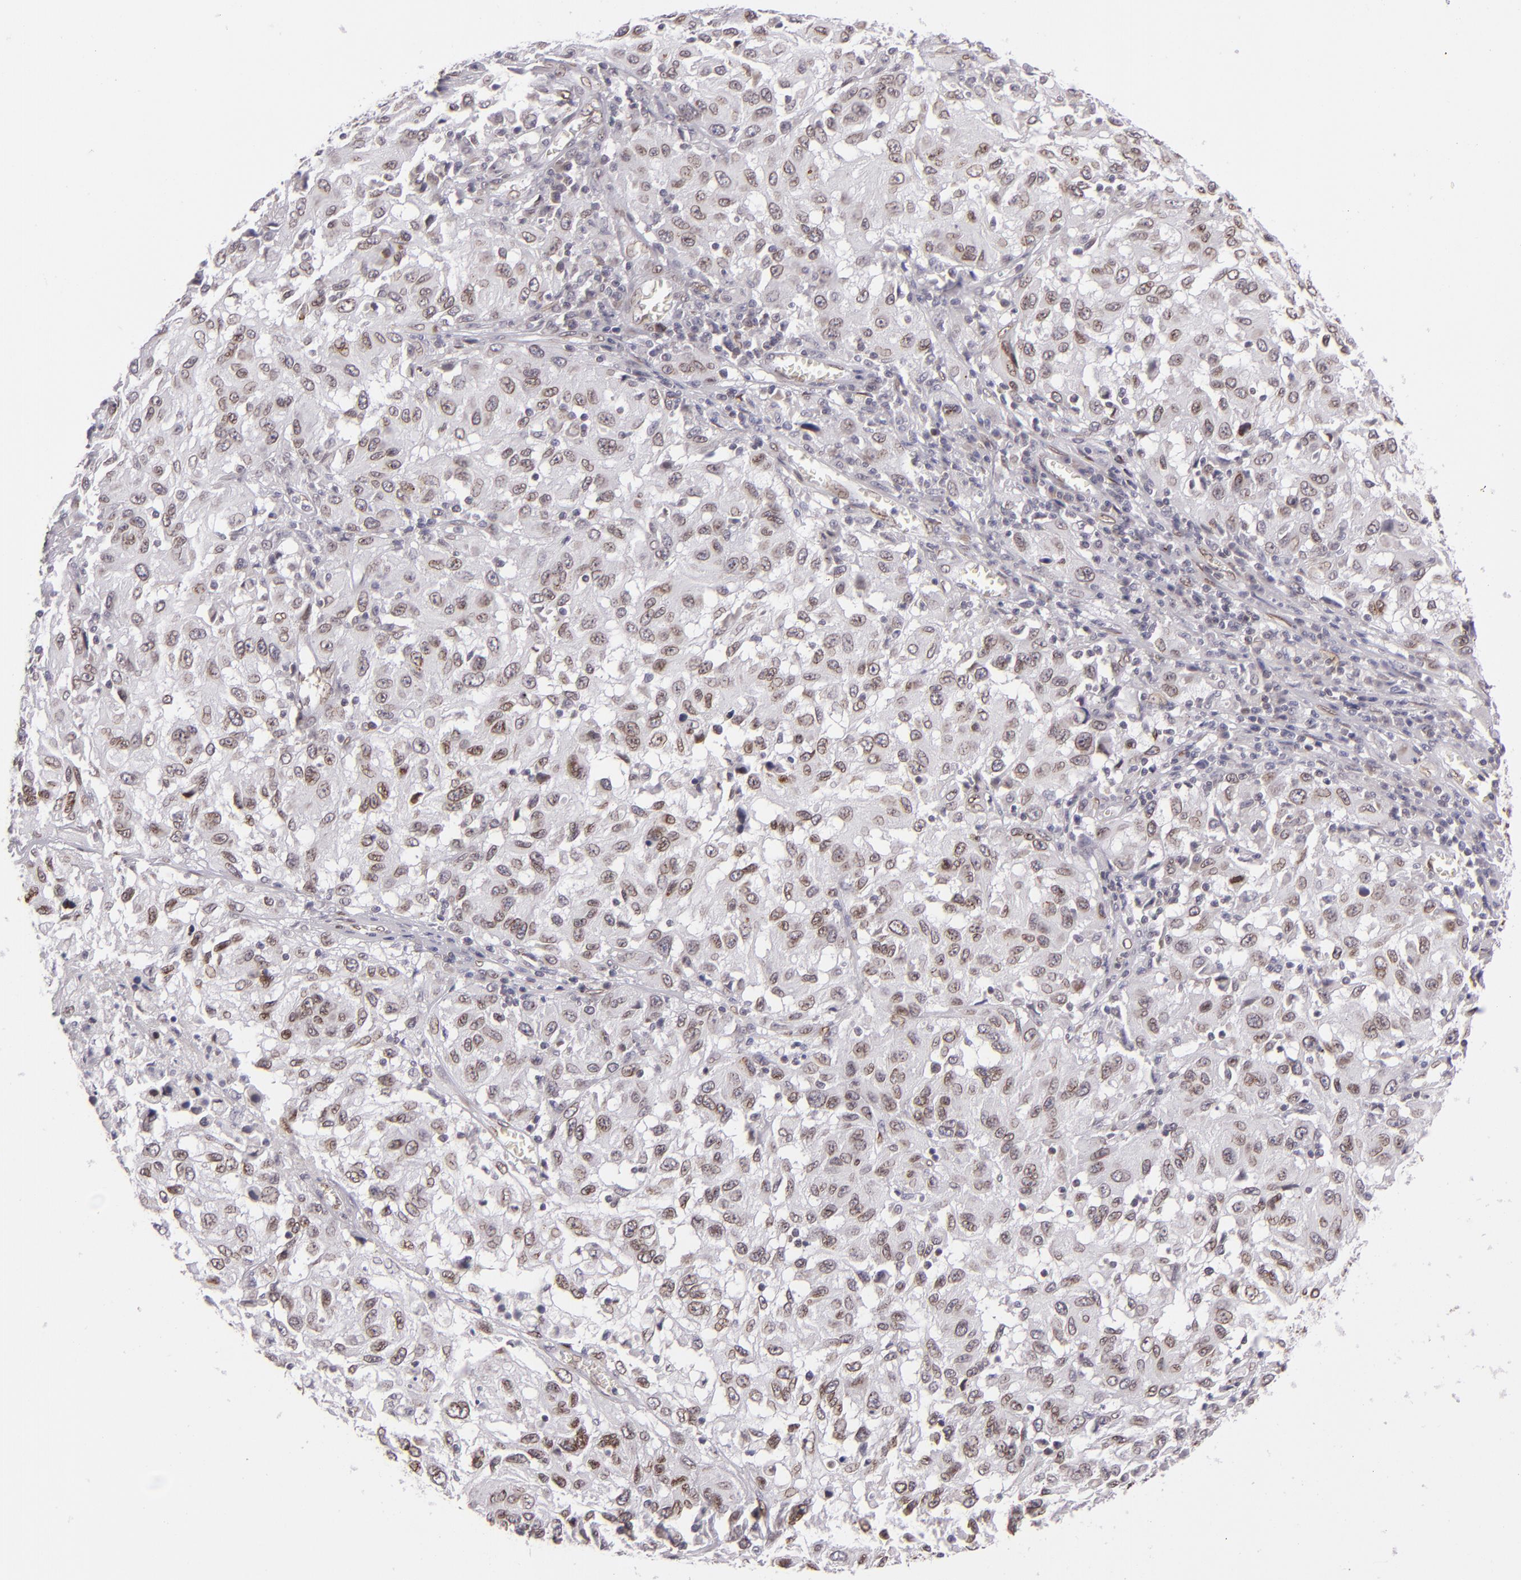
{"staining": {"intensity": "moderate", "quantity": ">75%", "location": "nuclear"}, "tissue": "melanoma", "cell_type": "Tumor cells", "image_type": "cancer", "snomed": [{"axis": "morphology", "description": "Malignant melanoma, NOS"}, {"axis": "topography", "description": "Skin"}], "caption": "An immunohistochemistry image of neoplastic tissue is shown. Protein staining in brown labels moderate nuclear positivity in malignant melanoma within tumor cells.", "gene": "EMD", "patient": {"sex": "female", "age": 77}}